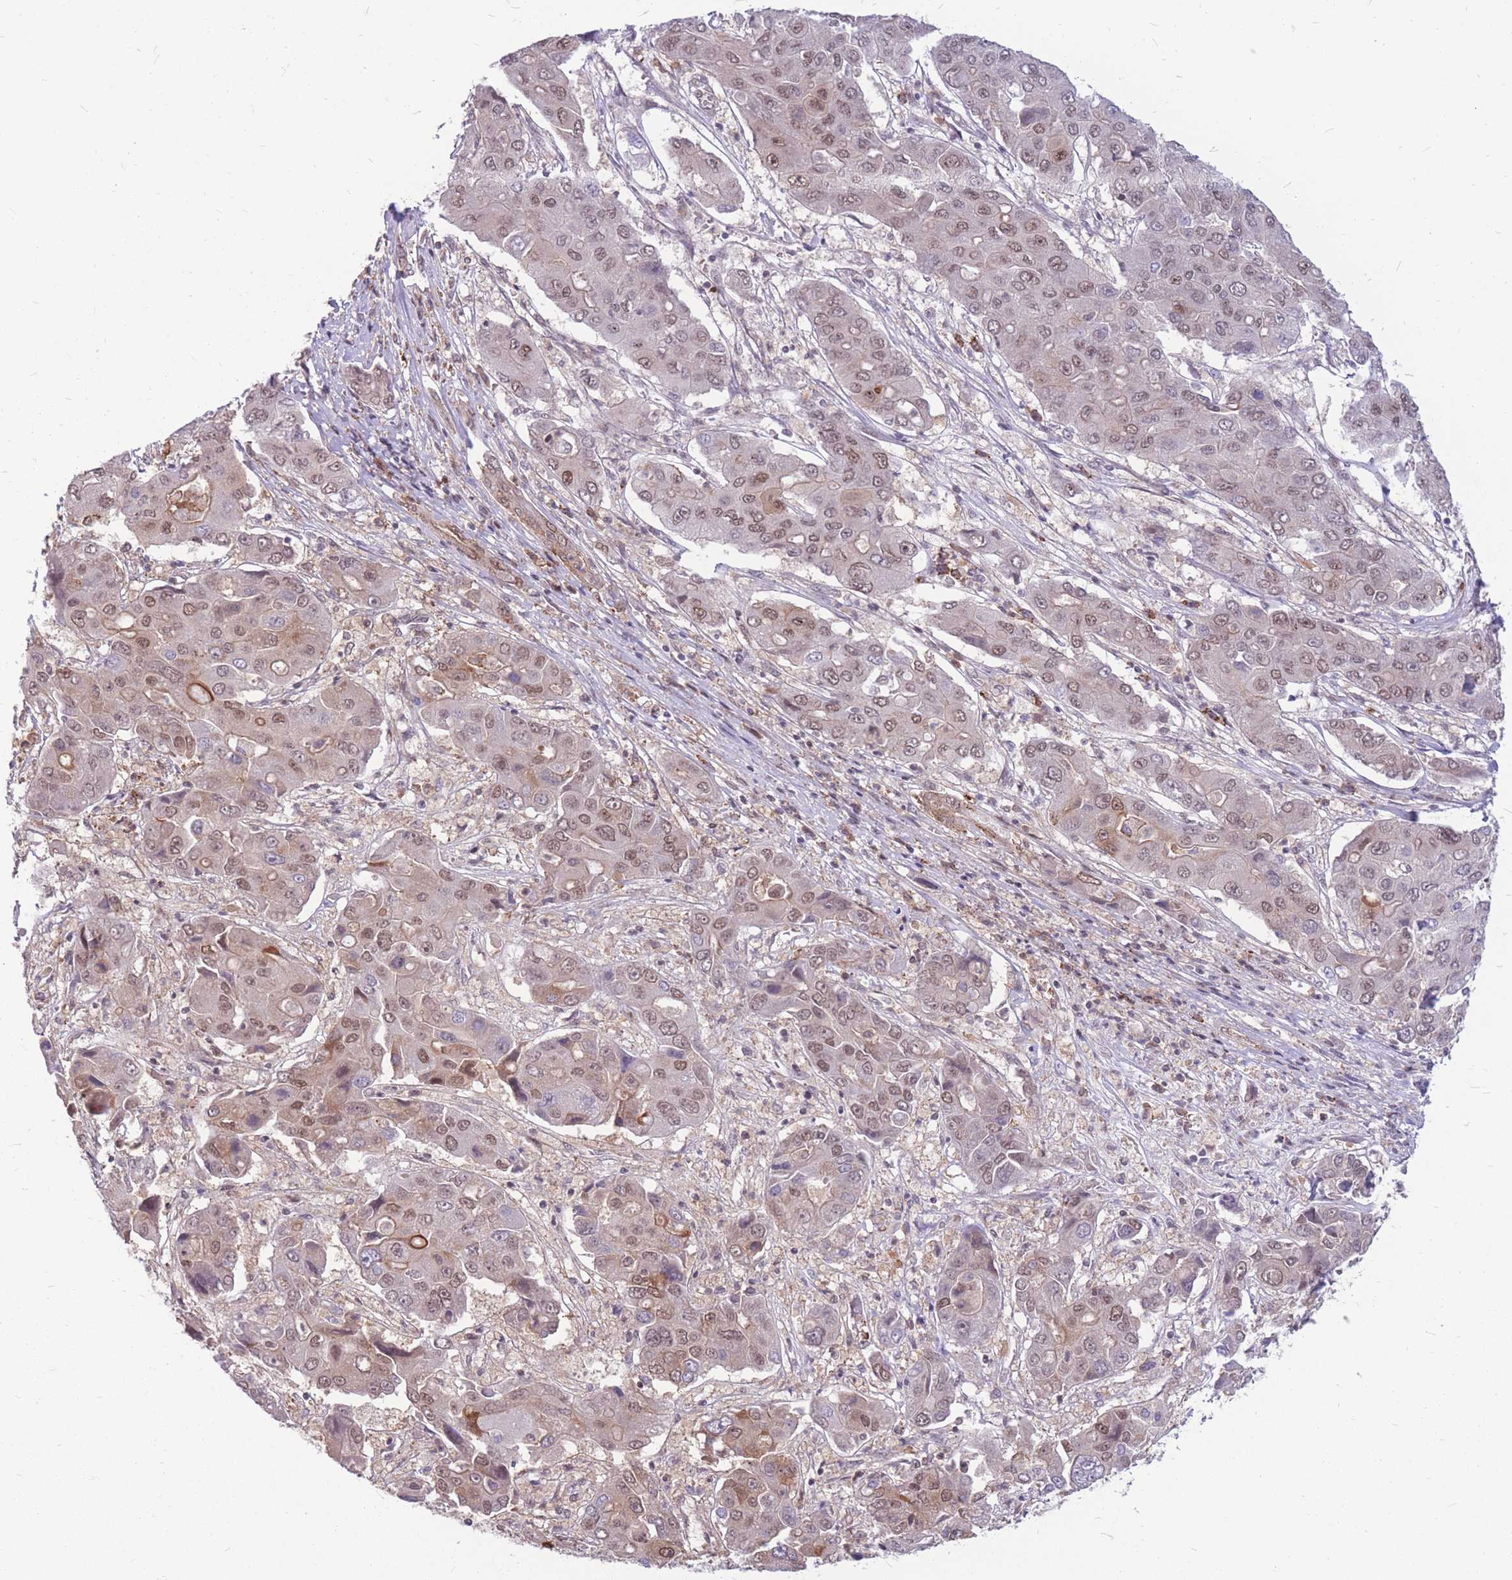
{"staining": {"intensity": "moderate", "quantity": "25%-75%", "location": "nuclear"}, "tissue": "liver cancer", "cell_type": "Tumor cells", "image_type": "cancer", "snomed": [{"axis": "morphology", "description": "Cholangiocarcinoma"}, {"axis": "topography", "description": "Liver"}], "caption": "This image displays IHC staining of liver cancer (cholangiocarcinoma), with medium moderate nuclear positivity in about 25%-75% of tumor cells.", "gene": "TCF20", "patient": {"sex": "male", "age": 67}}